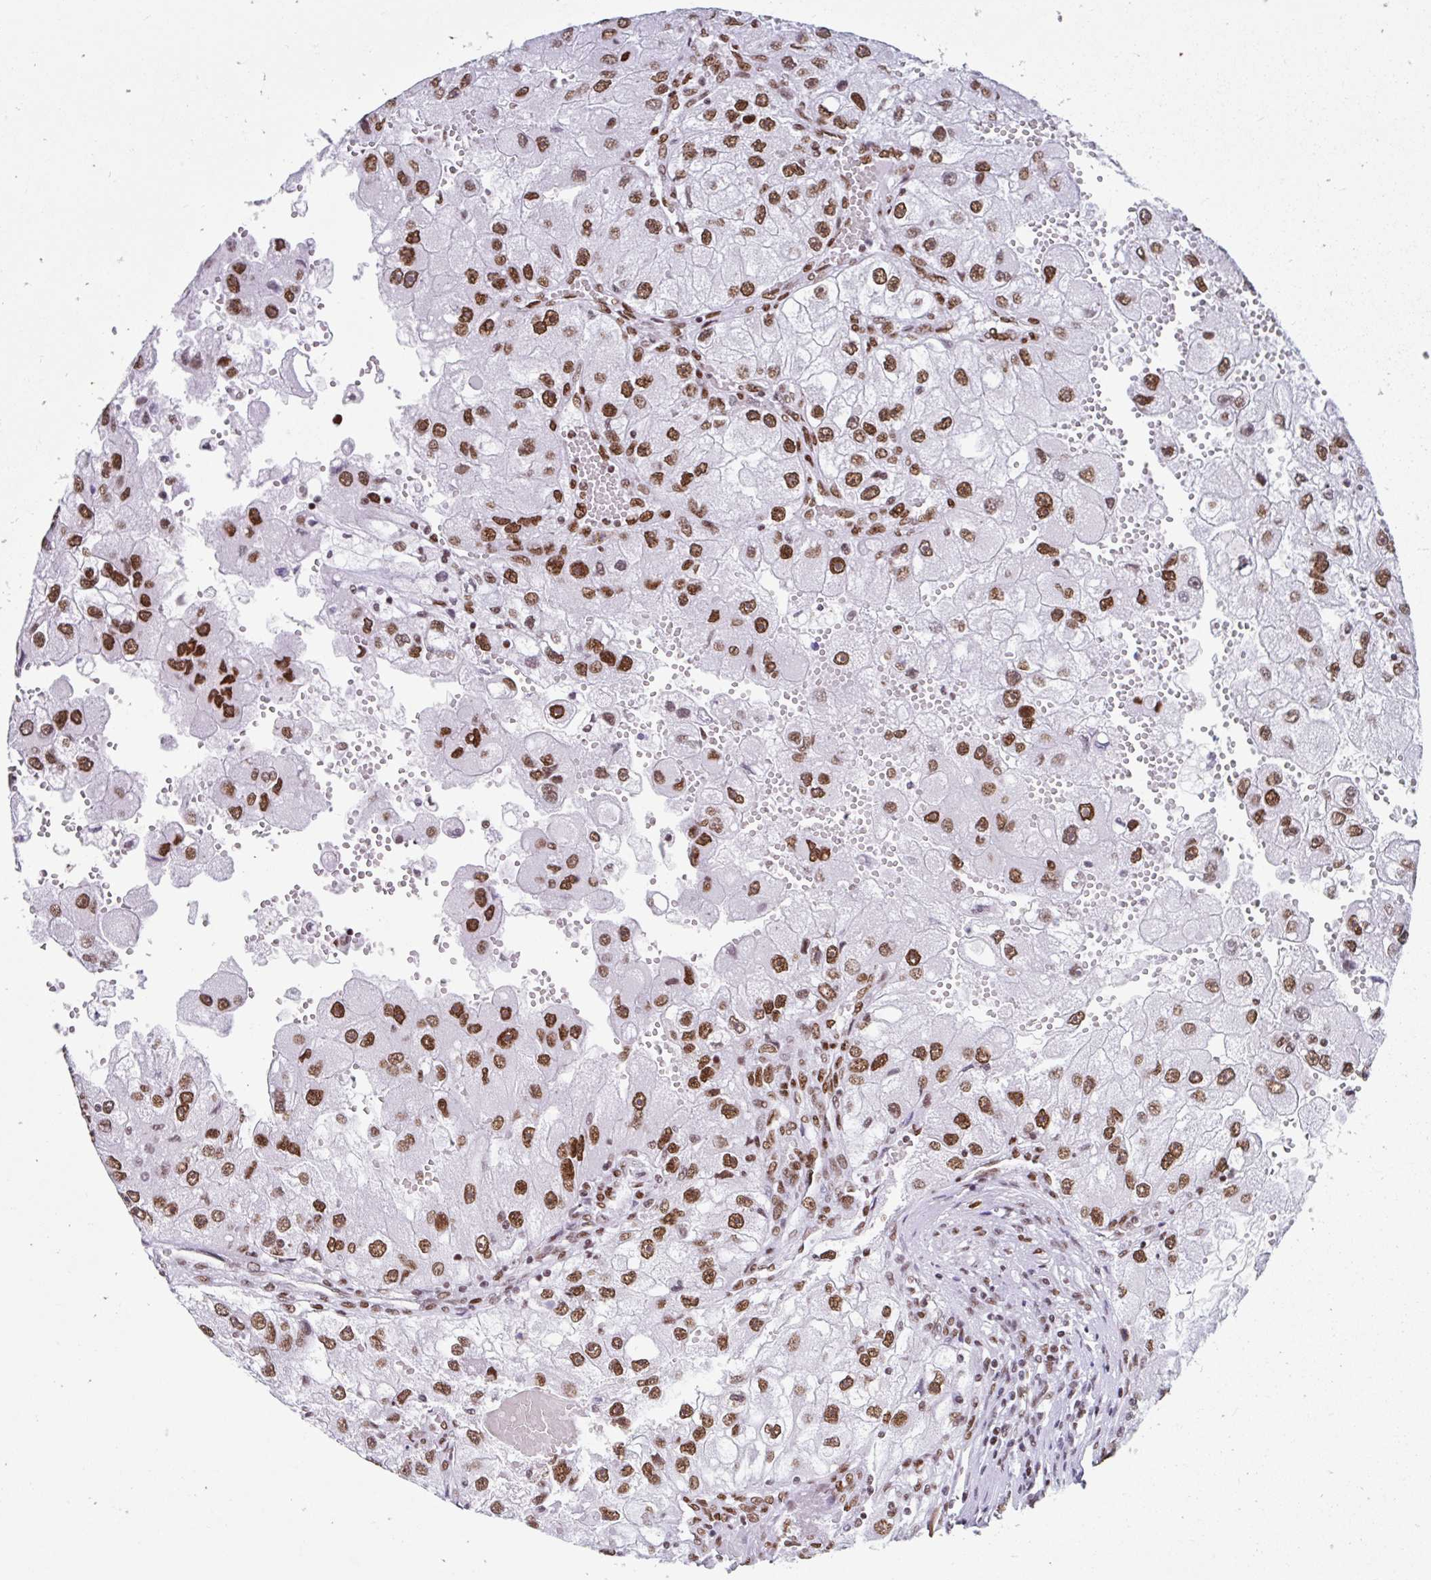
{"staining": {"intensity": "strong", "quantity": ">75%", "location": "nuclear"}, "tissue": "renal cancer", "cell_type": "Tumor cells", "image_type": "cancer", "snomed": [{"axis": "morphology", "description": "Adenocarcinoma, NOS"}, {"axis": "topography", "description": "Kidney"}], "caption": "IHC micrograph of renal cancer stained for a protein (brown), which reveals high levels of strong nuclear expression in approximately >75% of tumor cells.", "gene": "KHDRBS1", "patient": {"sex": "male", "age": 63}}